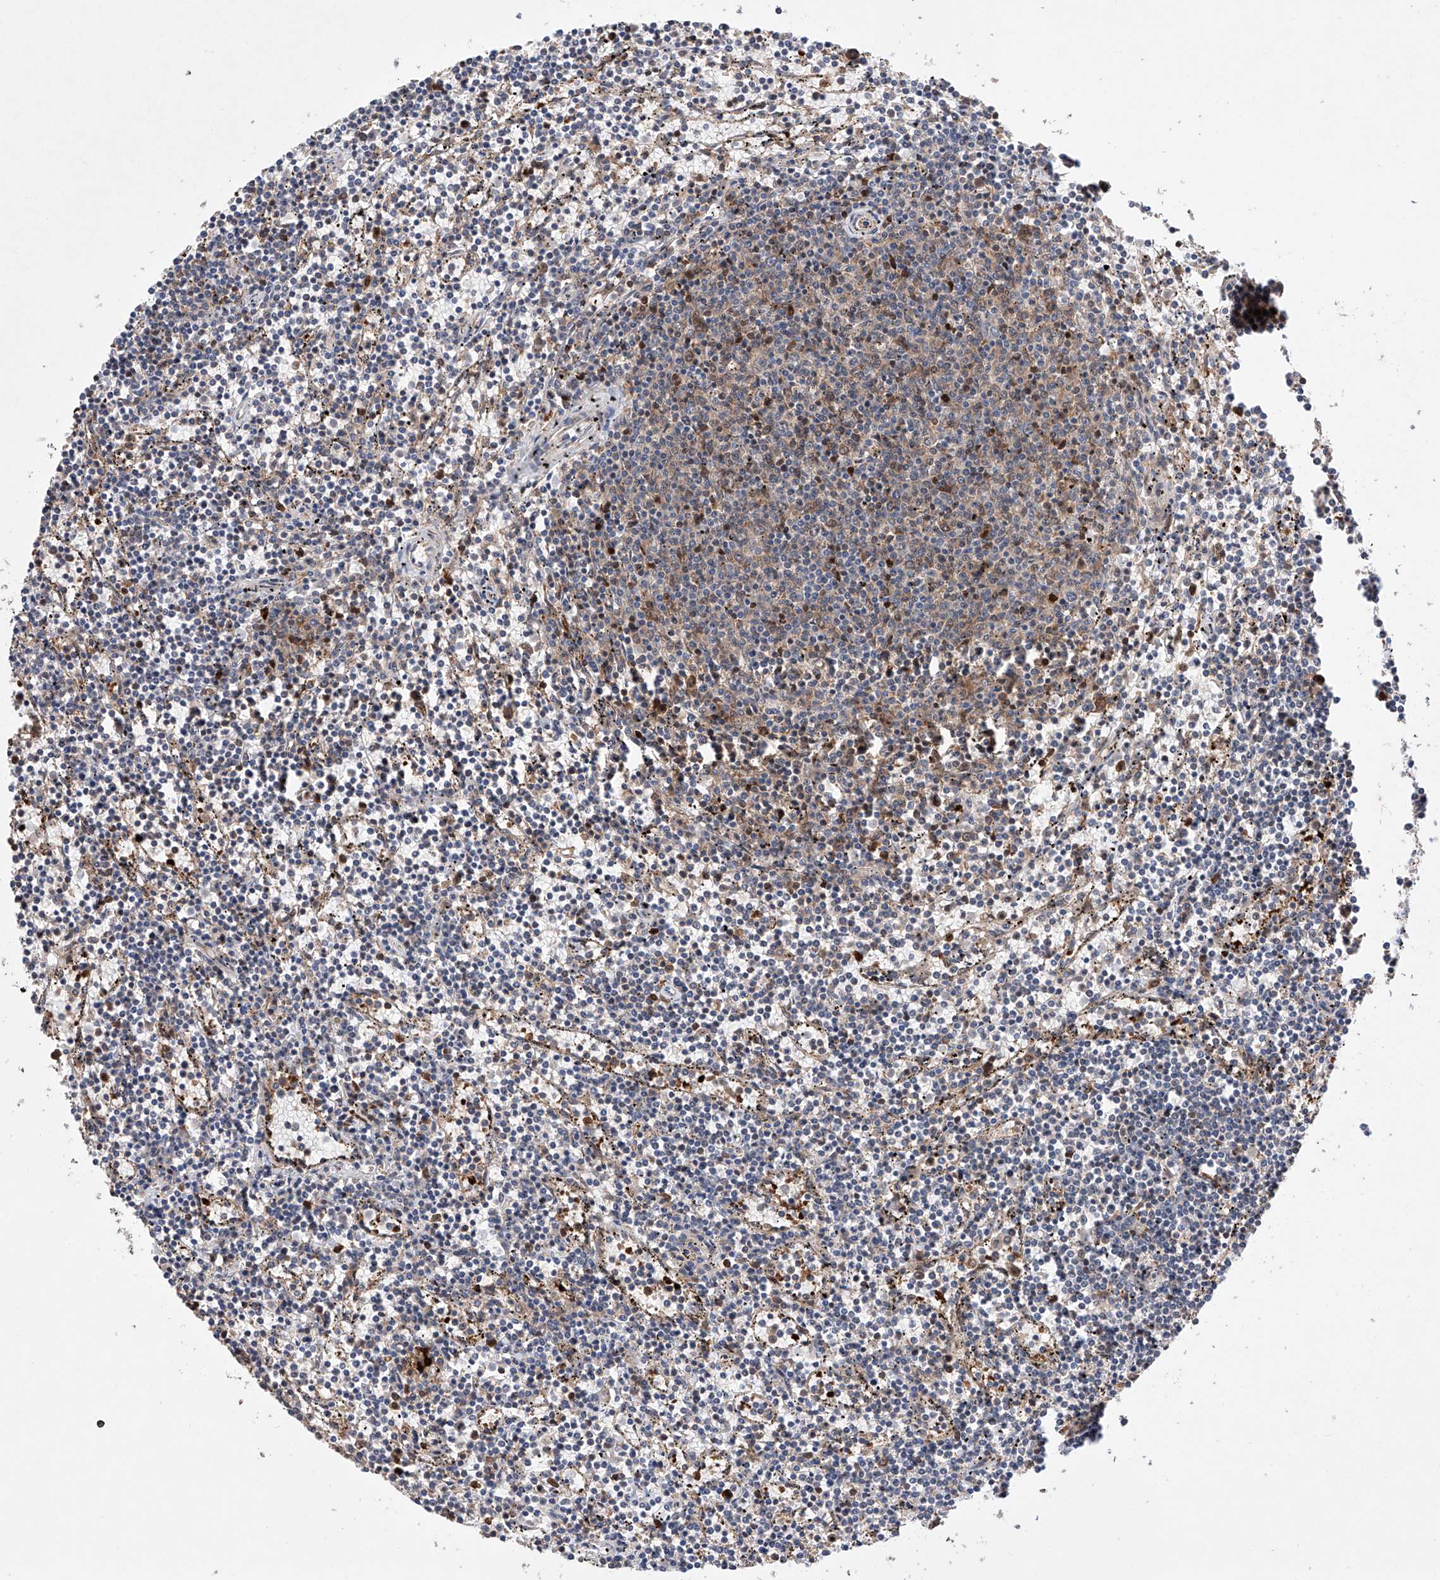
{"staining": {"intensity": "weak", "quantity": "<25%", "location": "cytoplasmic/membranous"}, "tissue": "lymphoma", "cell_type": "Tumor cells", "image_type": "cancer", "snomed": [{"axis": "morphology", "description": "Malignant lymphoma, non-Hodgkin's type, Low grade"}, {"axis": "topography", "description": "Spleen"}], "caption": "Tumor cells show no significant protein staining in malignant lymphoma, non-Hodgkin's type (low-grade). The staining was performed using DAB (3,3'-diaminobenzidine) to visualize the protein expression in brown, while the nuclei were stained in blue with hematoxylin (Magnification: 20x).", "gene": "TIMM23", "patient": {"sex": "female", "age": 50}}